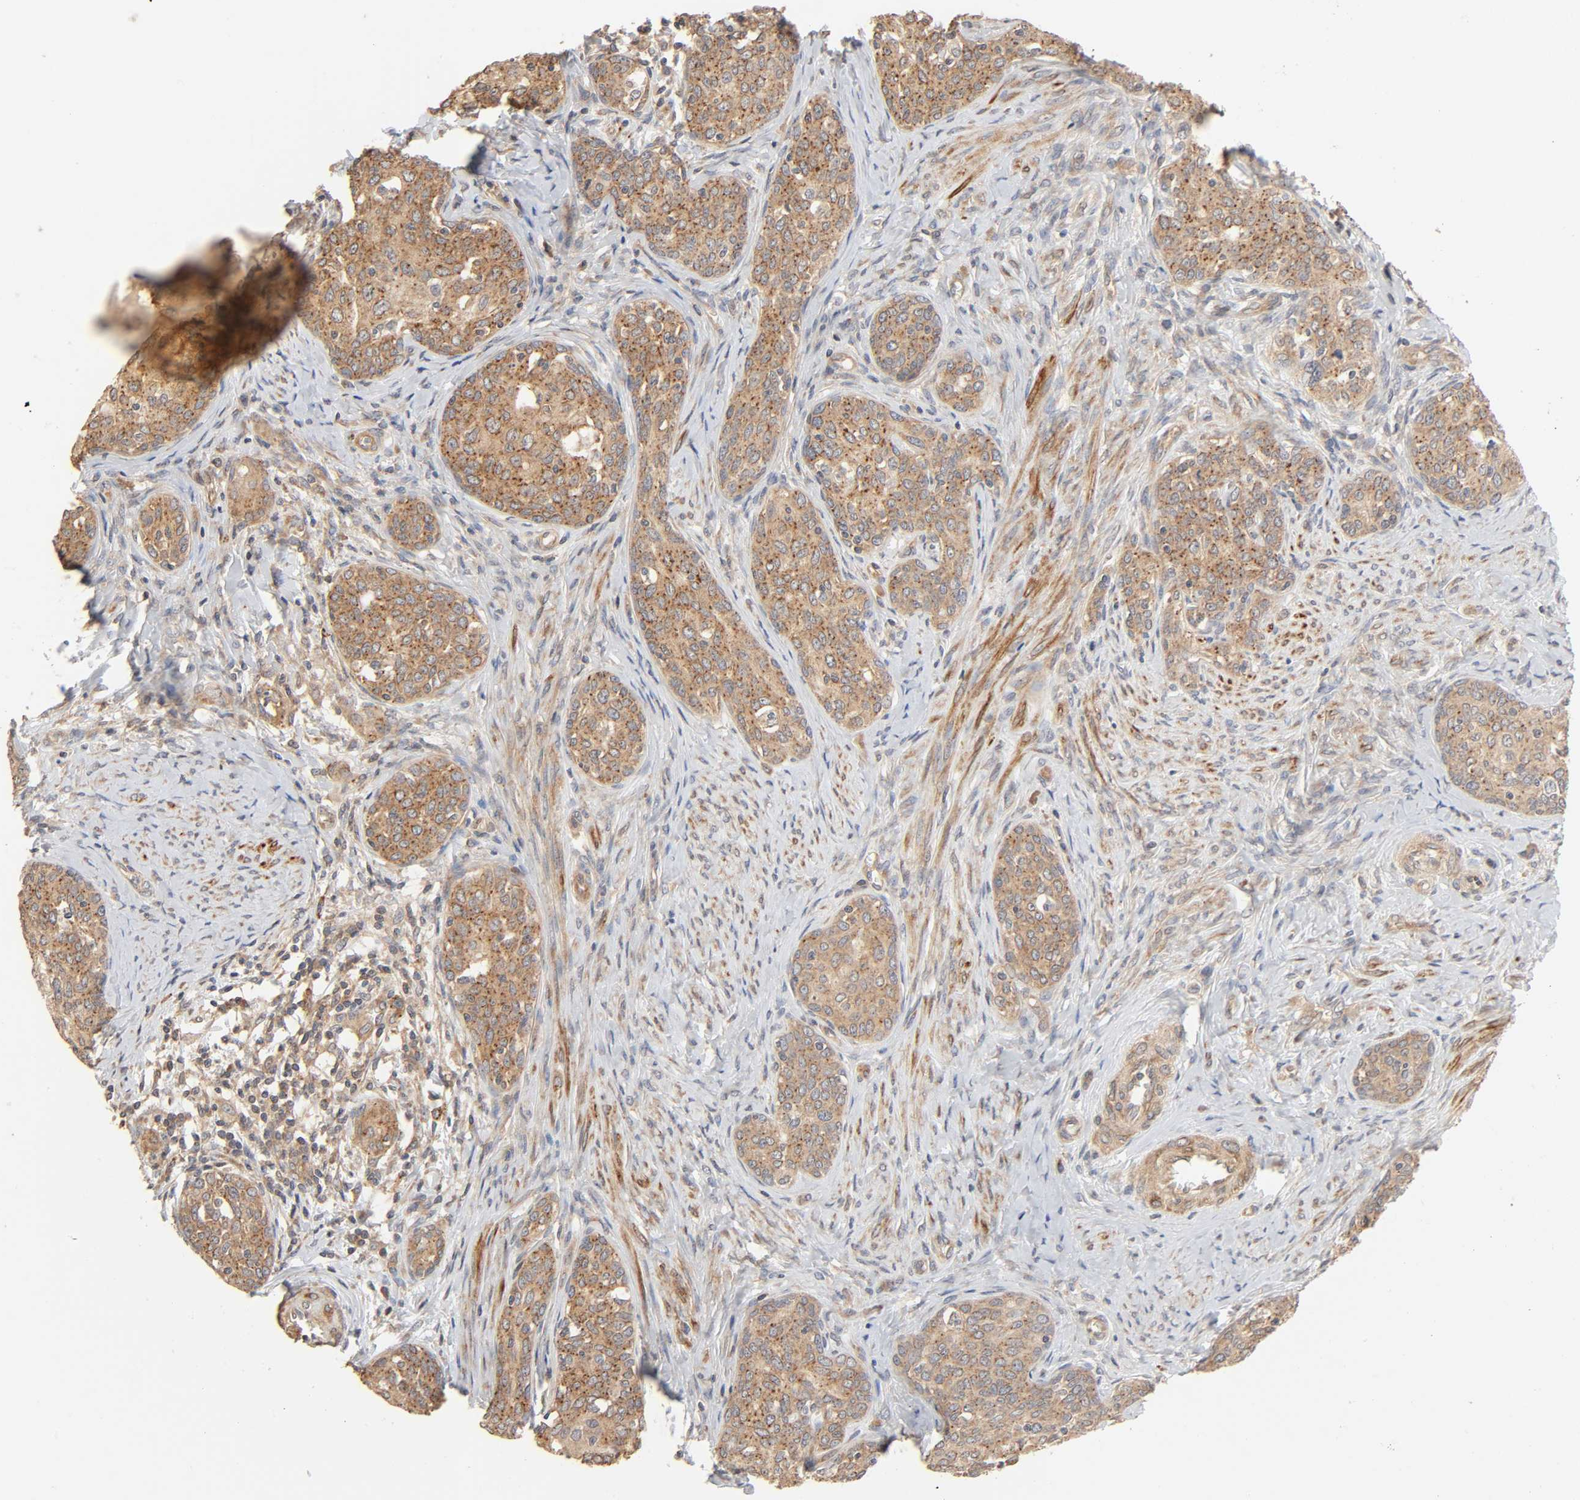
{"staining": {"intensity": "moderate", "quantity": ">75%", "location": "cytoplasmic/membranous"}, "tissue": "cervical cancer", "cell_type": "Tumor cells", "image_type": "cancer", "snomed": [{"axis": "morphology", "description": "Squamous cell carcinoma, NOS"}, {"axis": "morphology", "description": "Adenocarcinoma, NOS"}, {"axis": "topography", "description": "Cervix"}], "caption": "Protein expression analysis of squamous cell carcinoma (cervical) displays moderate cytoplasmic/membranous expression in approximately >75% of tumor cells.", "gene": "NEMF", "patient": {"sex": "female", "age": 52}}